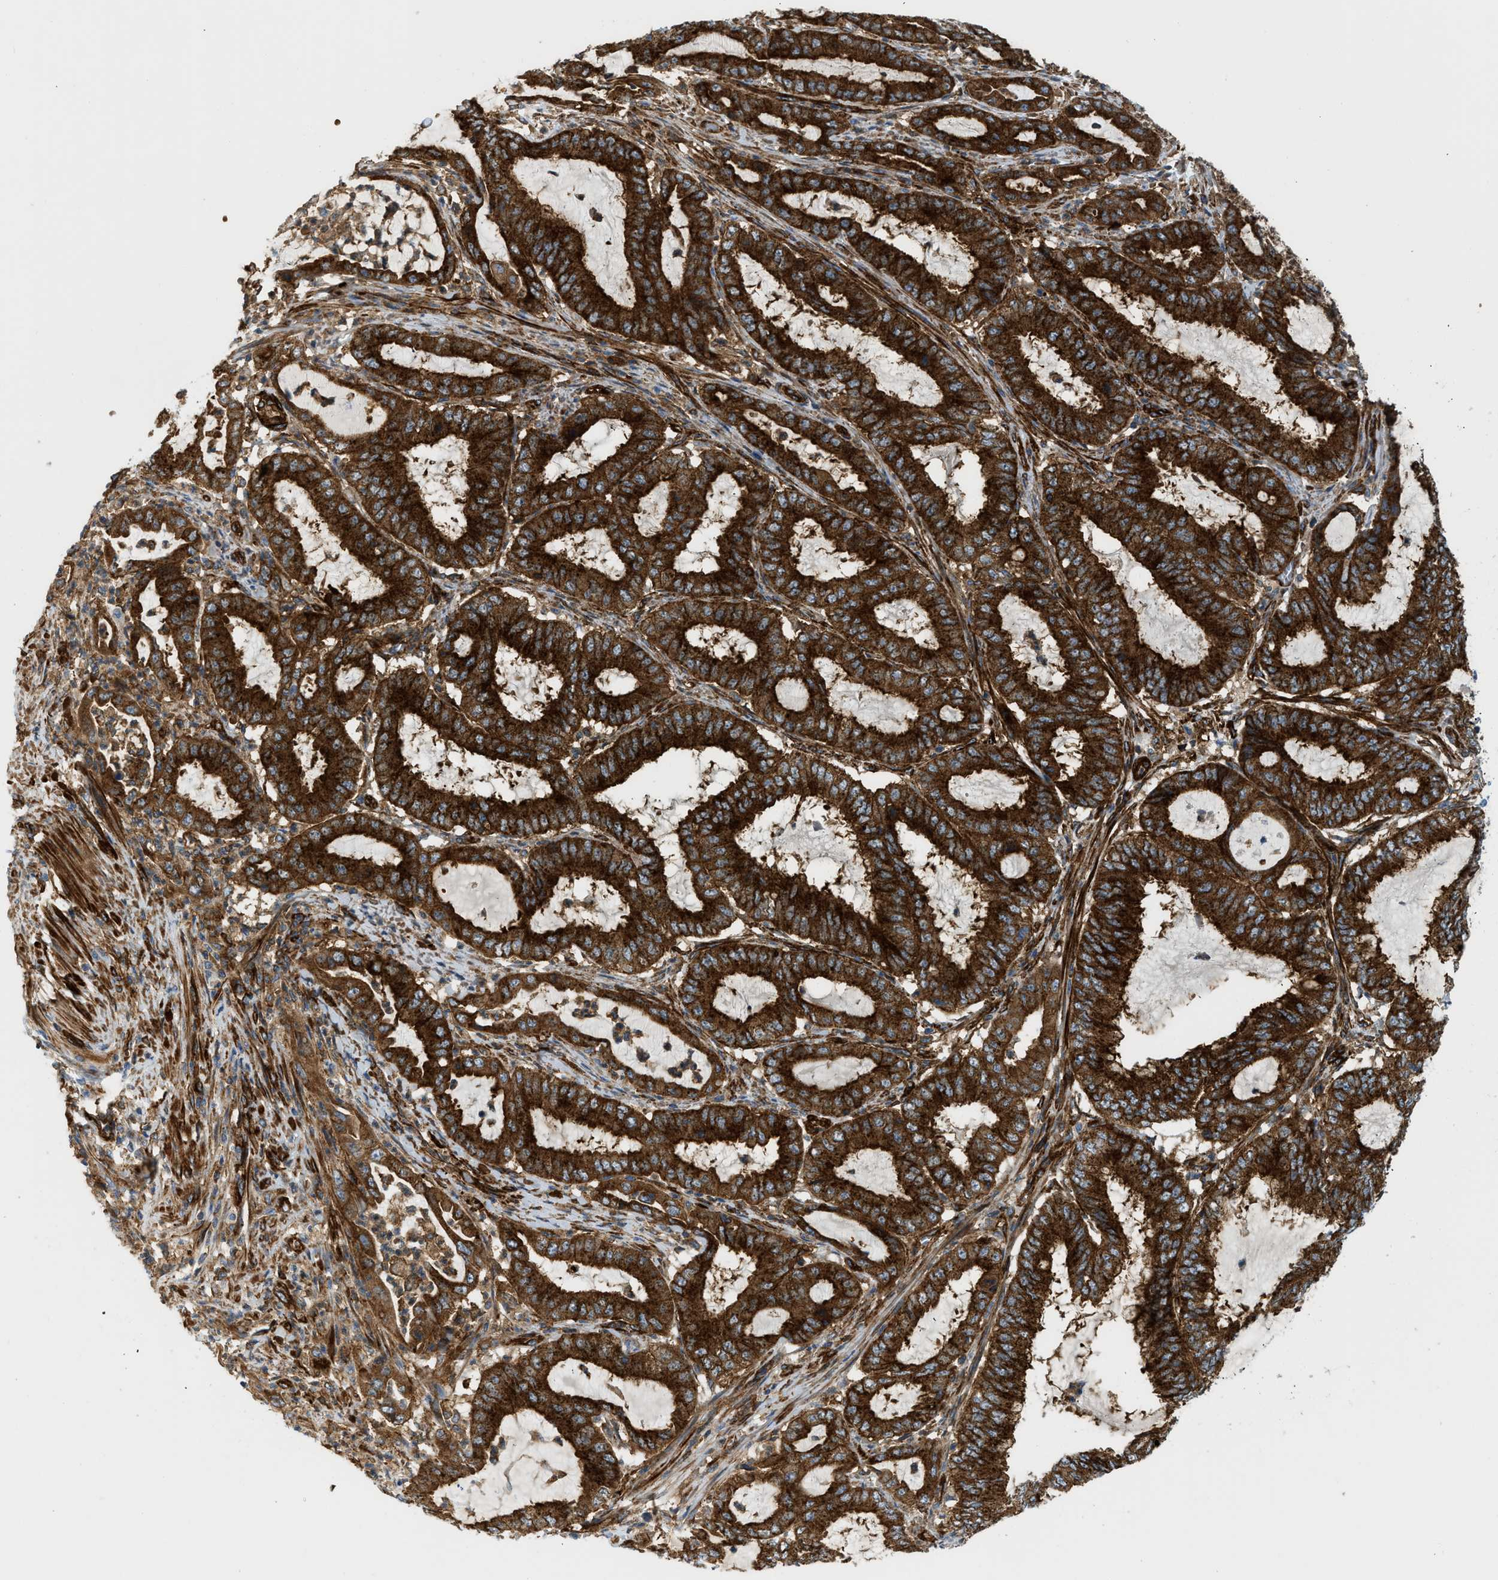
{"staining": {"intensity": "strong", "quantity": ">75%", "location": "cytoplasmic/membranous"}, "tissue": "endometrial cancer", "cell_type": "Tumor cells", "image_type": "cancer", "snomed": [{"axis": "morphology", "description": "Adenocarcinoma, NOS"}, {"axis": "topography", "description": "Endometrium"}], "caption": "Protein expression analysis of human endometrial cancer reveals strong cytoplasmic/membranous staining in about >75% of tumor cells.", "gene": "HIP1", "patient": {"sex": "female", "age": 70}}